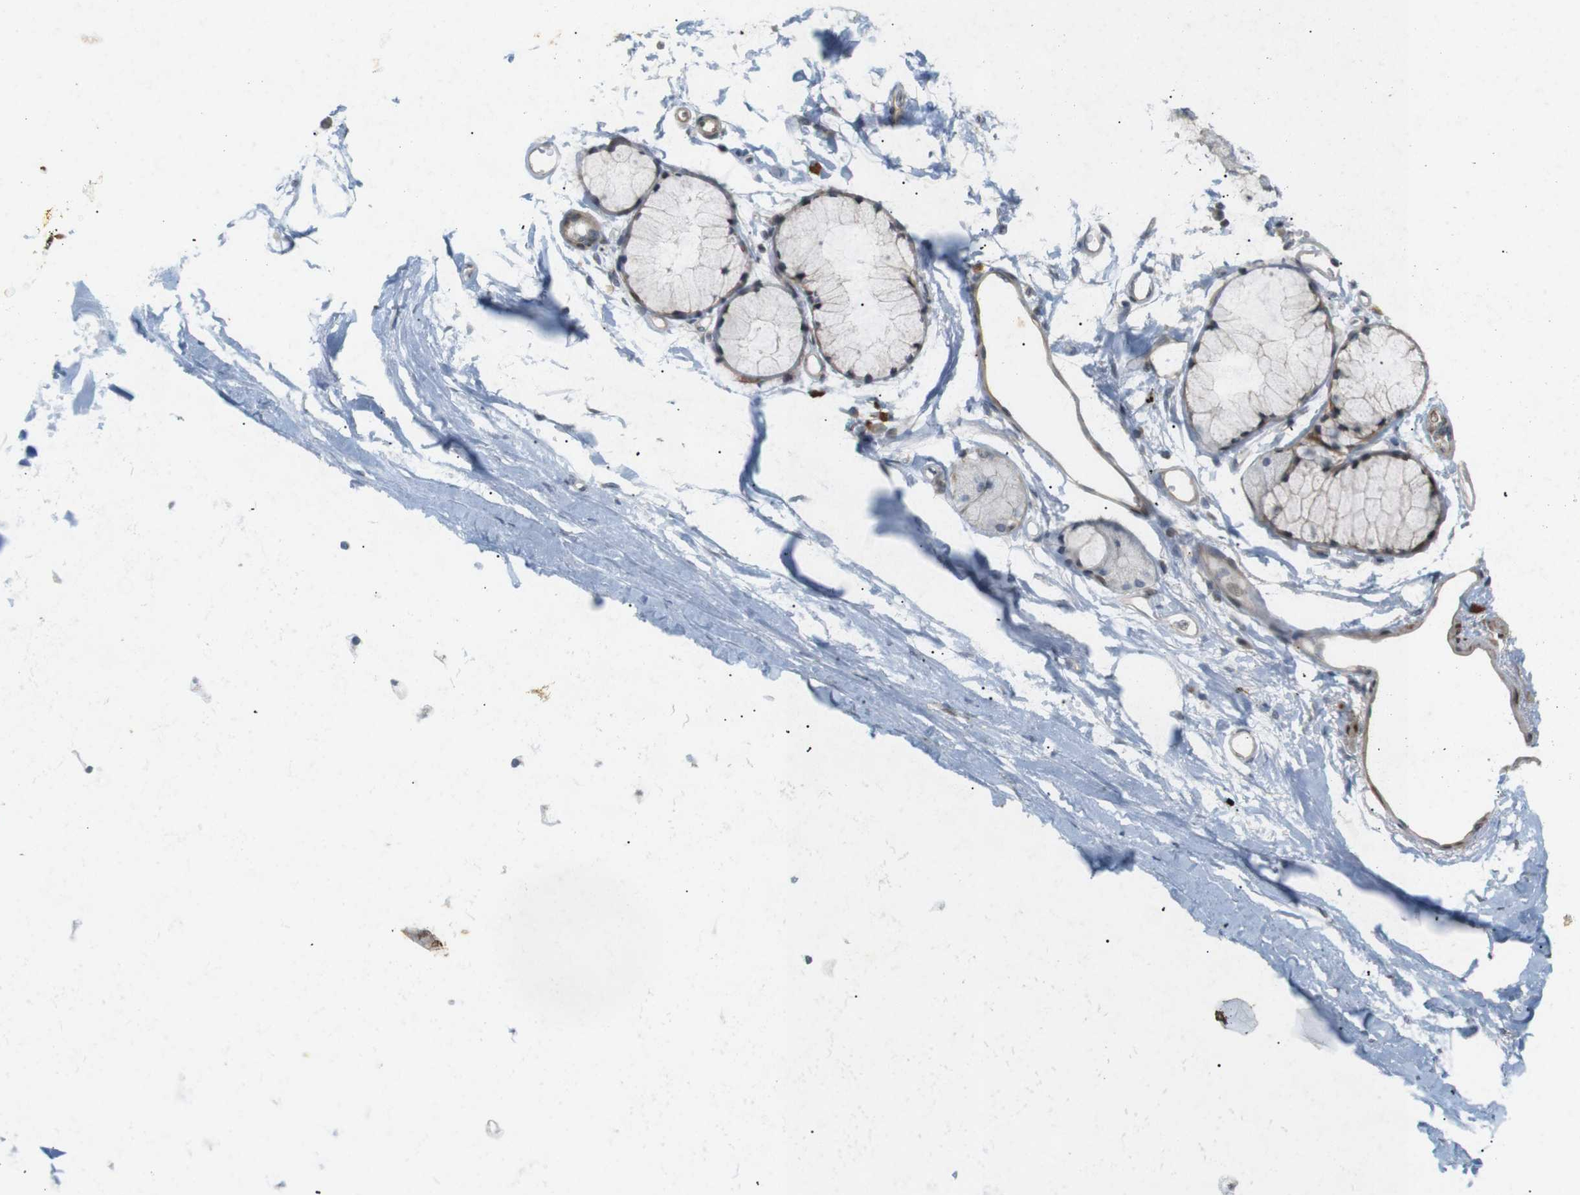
{"staining": {"intensity": "weak", "quantity": "<25%", "location": "cytoplasmic/membranous"}, "tissue": "adipose tissue", "cell_type": "Adipocytes", "image_type": "normal", "snomed": [{"axis": "morphology", "description": "Normal tissue, NOS"}, {"axis": "topography", "description": "Bronchus"}], "caption": "Unremarkable adipose tissue was stained to show a protein in brown. There is no significant staining in adipocytes. (DAB (3,3'-diaminobenzidine) IHC with hematoxylin counter stain).", "gene": "PPP1R14A", "patient": {"sex": "female", "age": 73}}